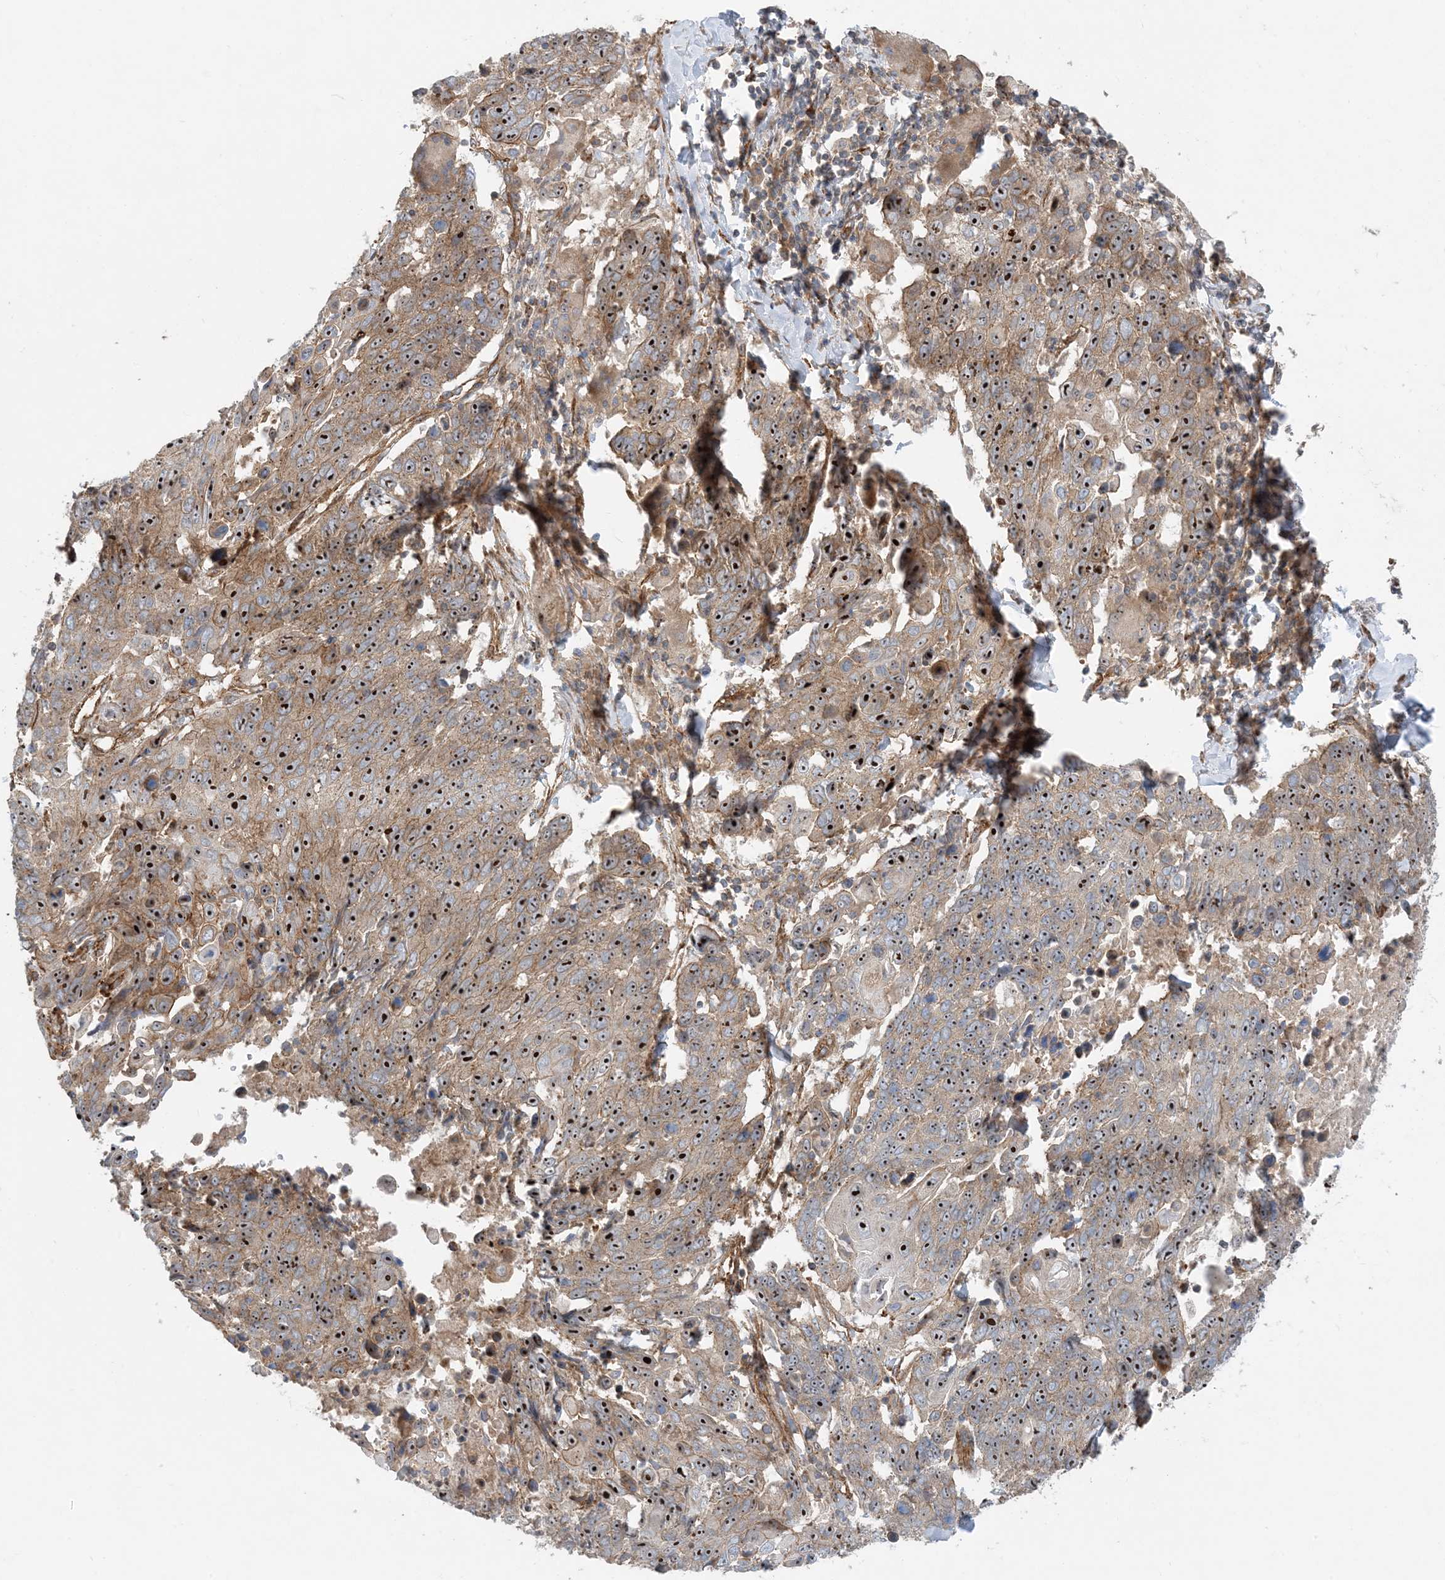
{"staining": {"intensity": "moderate", "quantity": ">75%", "location": "cytoplasmic/membranous,nuclear"}, "tissue": "lung cancer", "cell_type": "Tumor cells", "image_type": "cancer", "snomed": [{"axis": "morphology", "description": "Squamous cell carcinoma, NOS"}, {"axis": "topography", "description": "Lung"}], "caption": "IHC image of lung cancer (squamous cell carcinoma) stained for a protein (brown), which exhibits medium levels of moderate cytoplasmic/membranous and nuclear staining in about >75% of tumor cells.", "gene": "MYL5", "patient": {"sex": "male", "age": 66}}